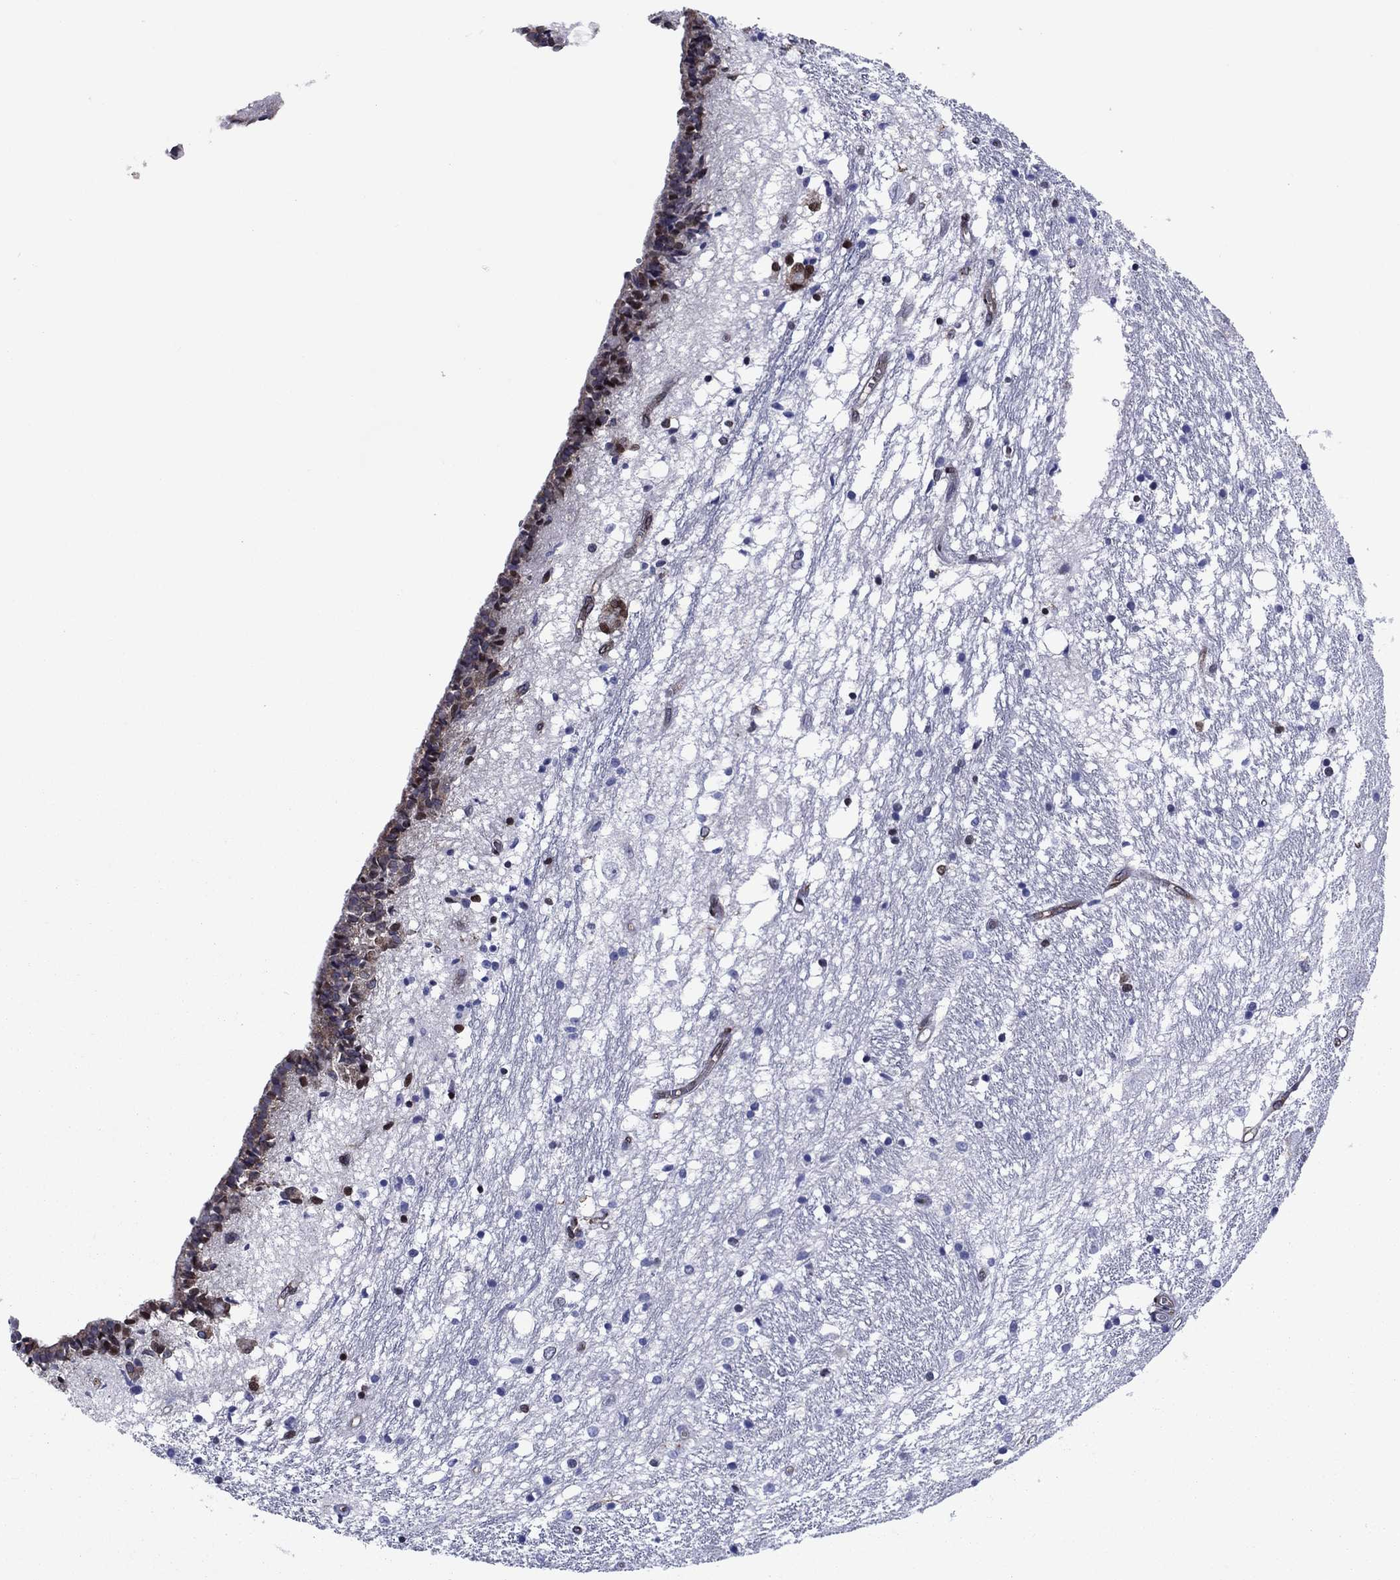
{"staining": {"intensity": "strong", "quantity": "25%-75%", "location": "cytoplasmic/membranous,nuclear"}, "tissue": "caudate", "cell_type": "Glial cells", "image_type": "normal", "snomed": [{"axis": "morphology", "description": "Normal tissue, NOS"}, {"axis": "topography", "description": "Lateral ventricle wall"}], "caption": "Protein expression analysis of normal caudate displays strong cytoplasmic/membranous,nuclear staining in about 25%-75% of glial cells.", "gene": "YBX1", "patient": {"sex": "female", "age": 71}}